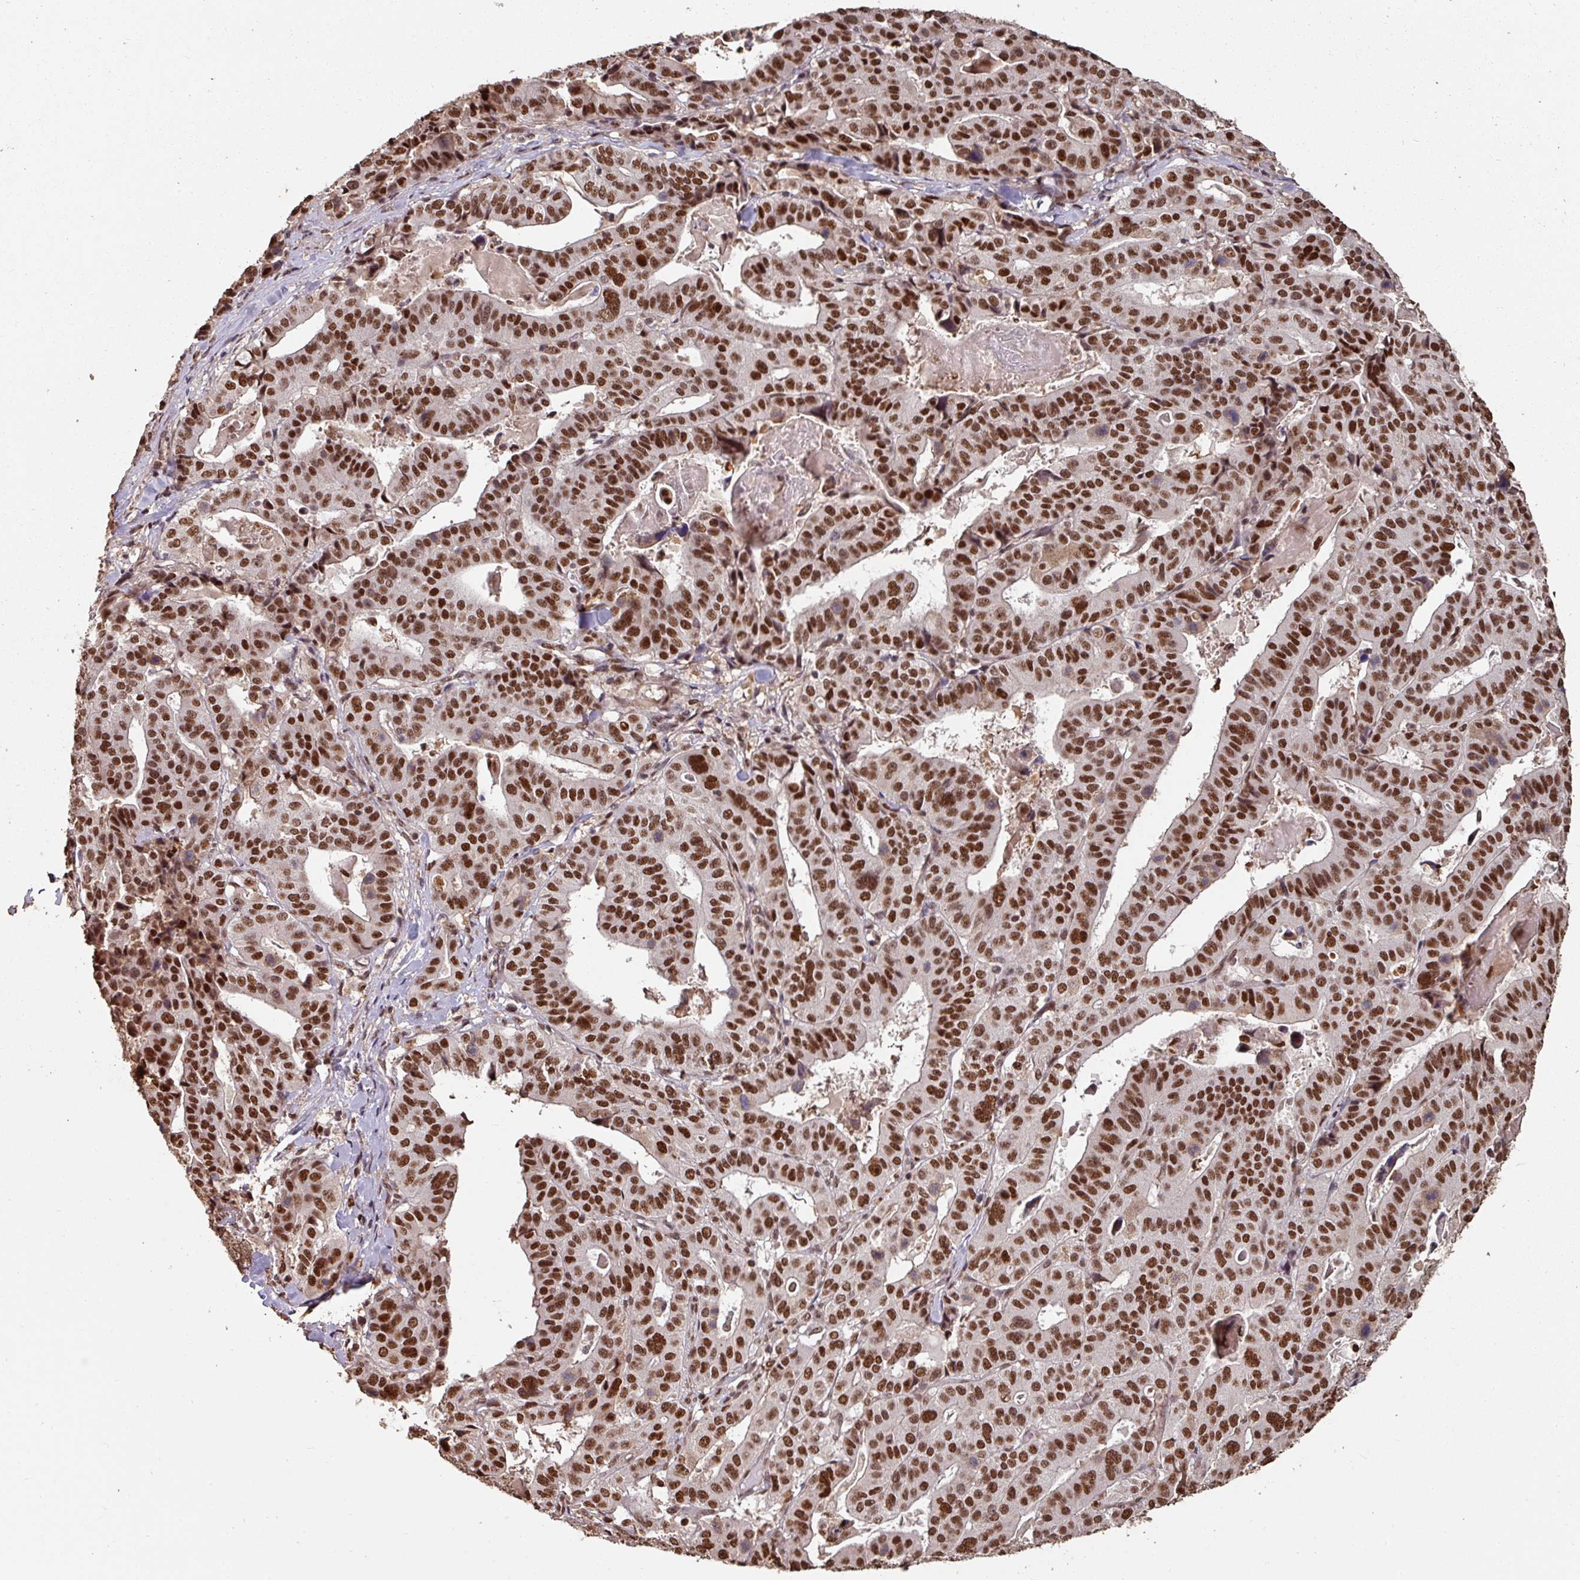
{"staining": {"intensity": "strong", "quantity": ">75%", "location": "nuclear"}, "tissue": "stomach cancer", "cell_type": "Tumor cells", "image_type": "cancer", "snomed": [{"axis": "morphology", "description": "Adenocarcinoma, NOS"}, {"axis": "topography", "description": "Stomach"}], "caption": "Stomach cancer was stained to show a protein in brown. There is high levels of strong nuclear staining in about >75% of tumor cells. Using DAB (3,3'-diaminobenzidine) (brown) and hematoxylin (blue) stains, captured at high magnification using brightfield microscopy.", "gene": "POLD1", "patient": {"sex": "male", "age": 48}}